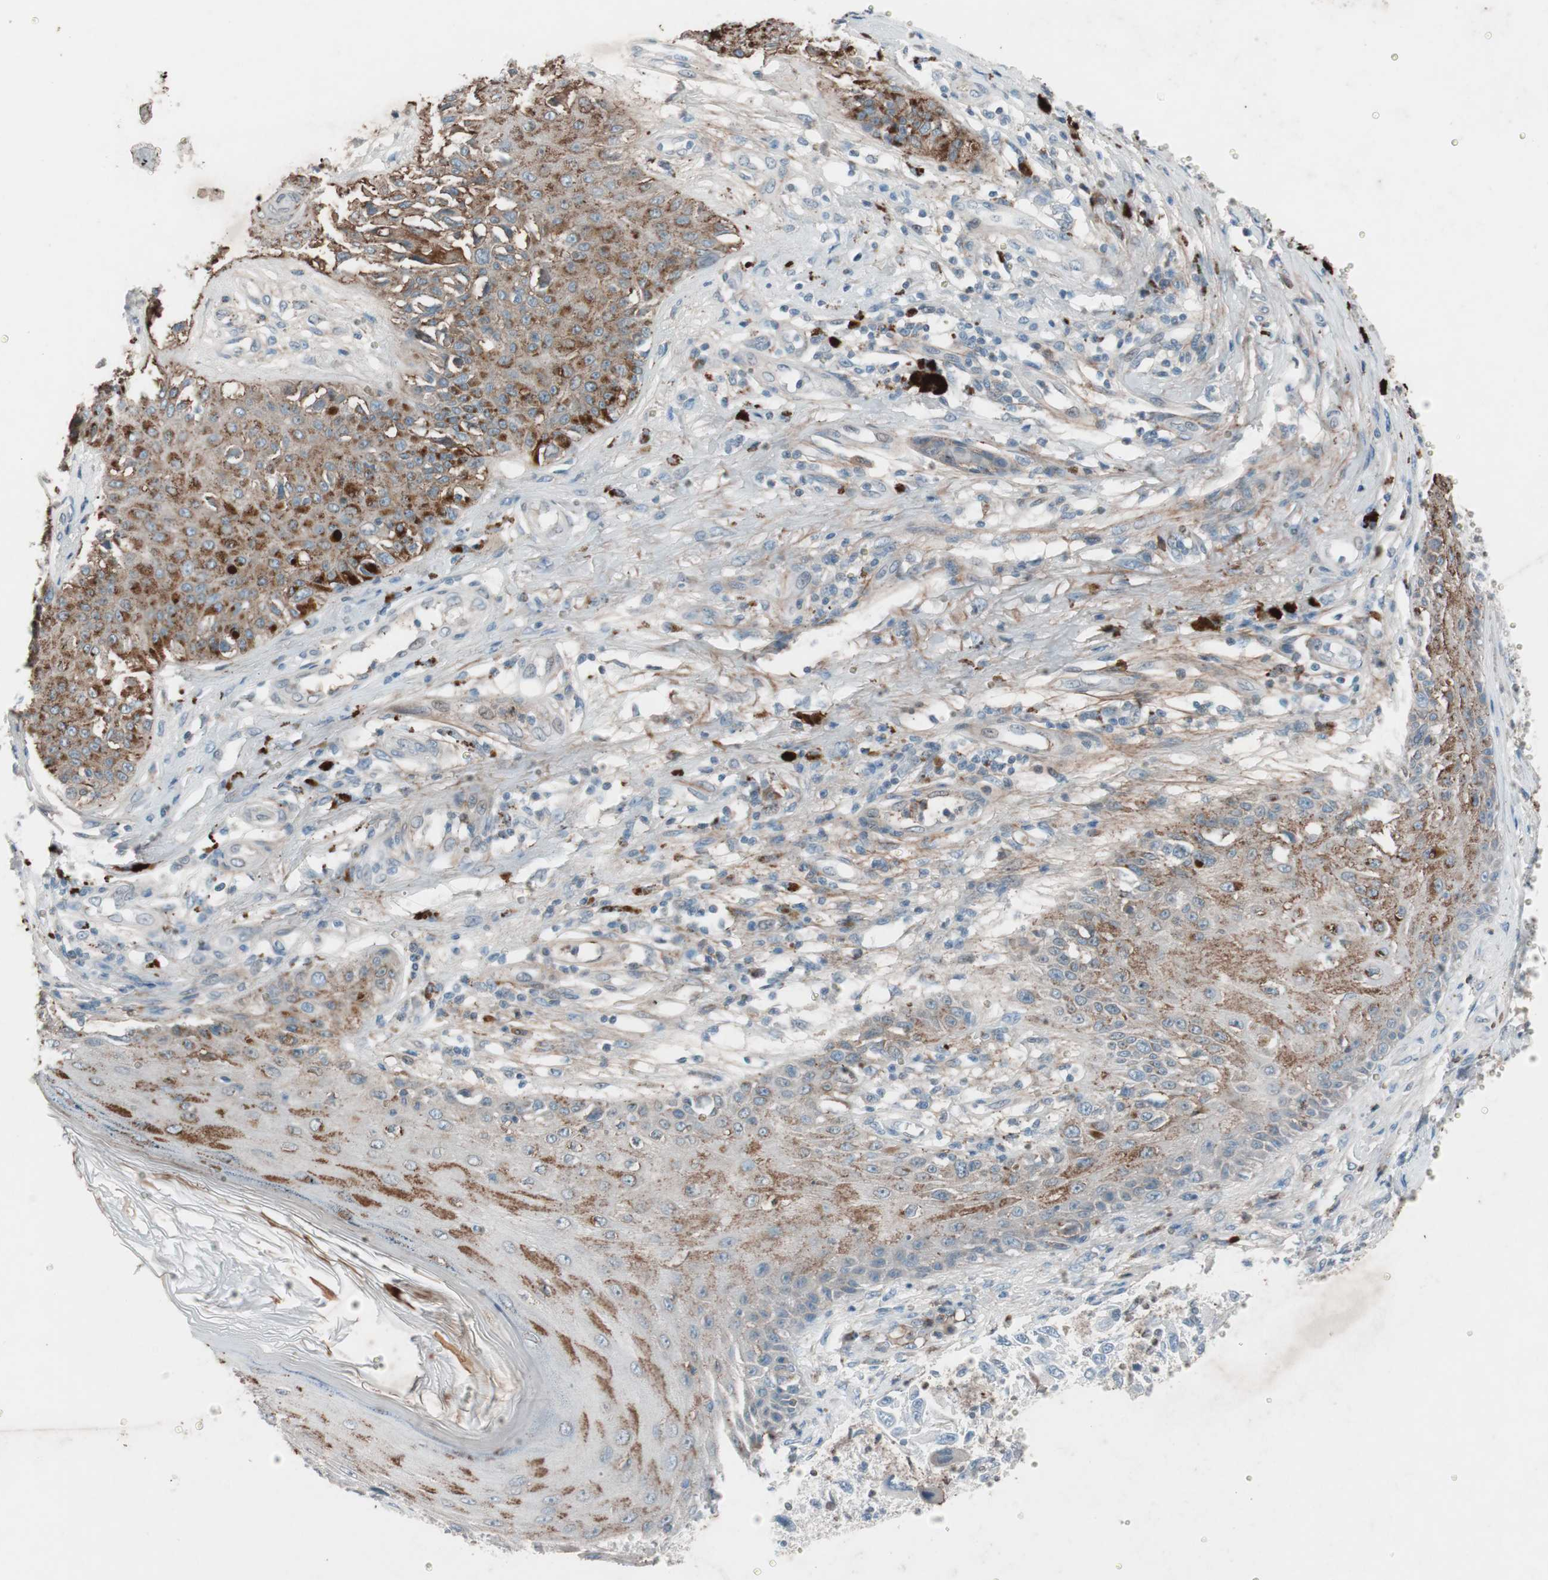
{"staining": {"intensity": "moderate", "quantity": "25%-75%", "location": "cytoplasmic/membranous"}, "tissue": "melanoma", "cell_type": "Tumor cells", "image_type": "cancer", "snomed": [{"axis": "morphology", "description": "Malignant melanoma, NOS"}, {"axis": "topography", "description": "Skin"}], "caption": "An IHC micrograph of neoplastic tissue is shown. Protein staining in brown highlights moderate cytoplasmic/membranous positivity in malignant melanoma within tumor cells. Ihc stains the protein of interest in brown and the nuclei are stained blue.", "gene": "GRB7", "patient": {"sex": "female", "age": 81}}